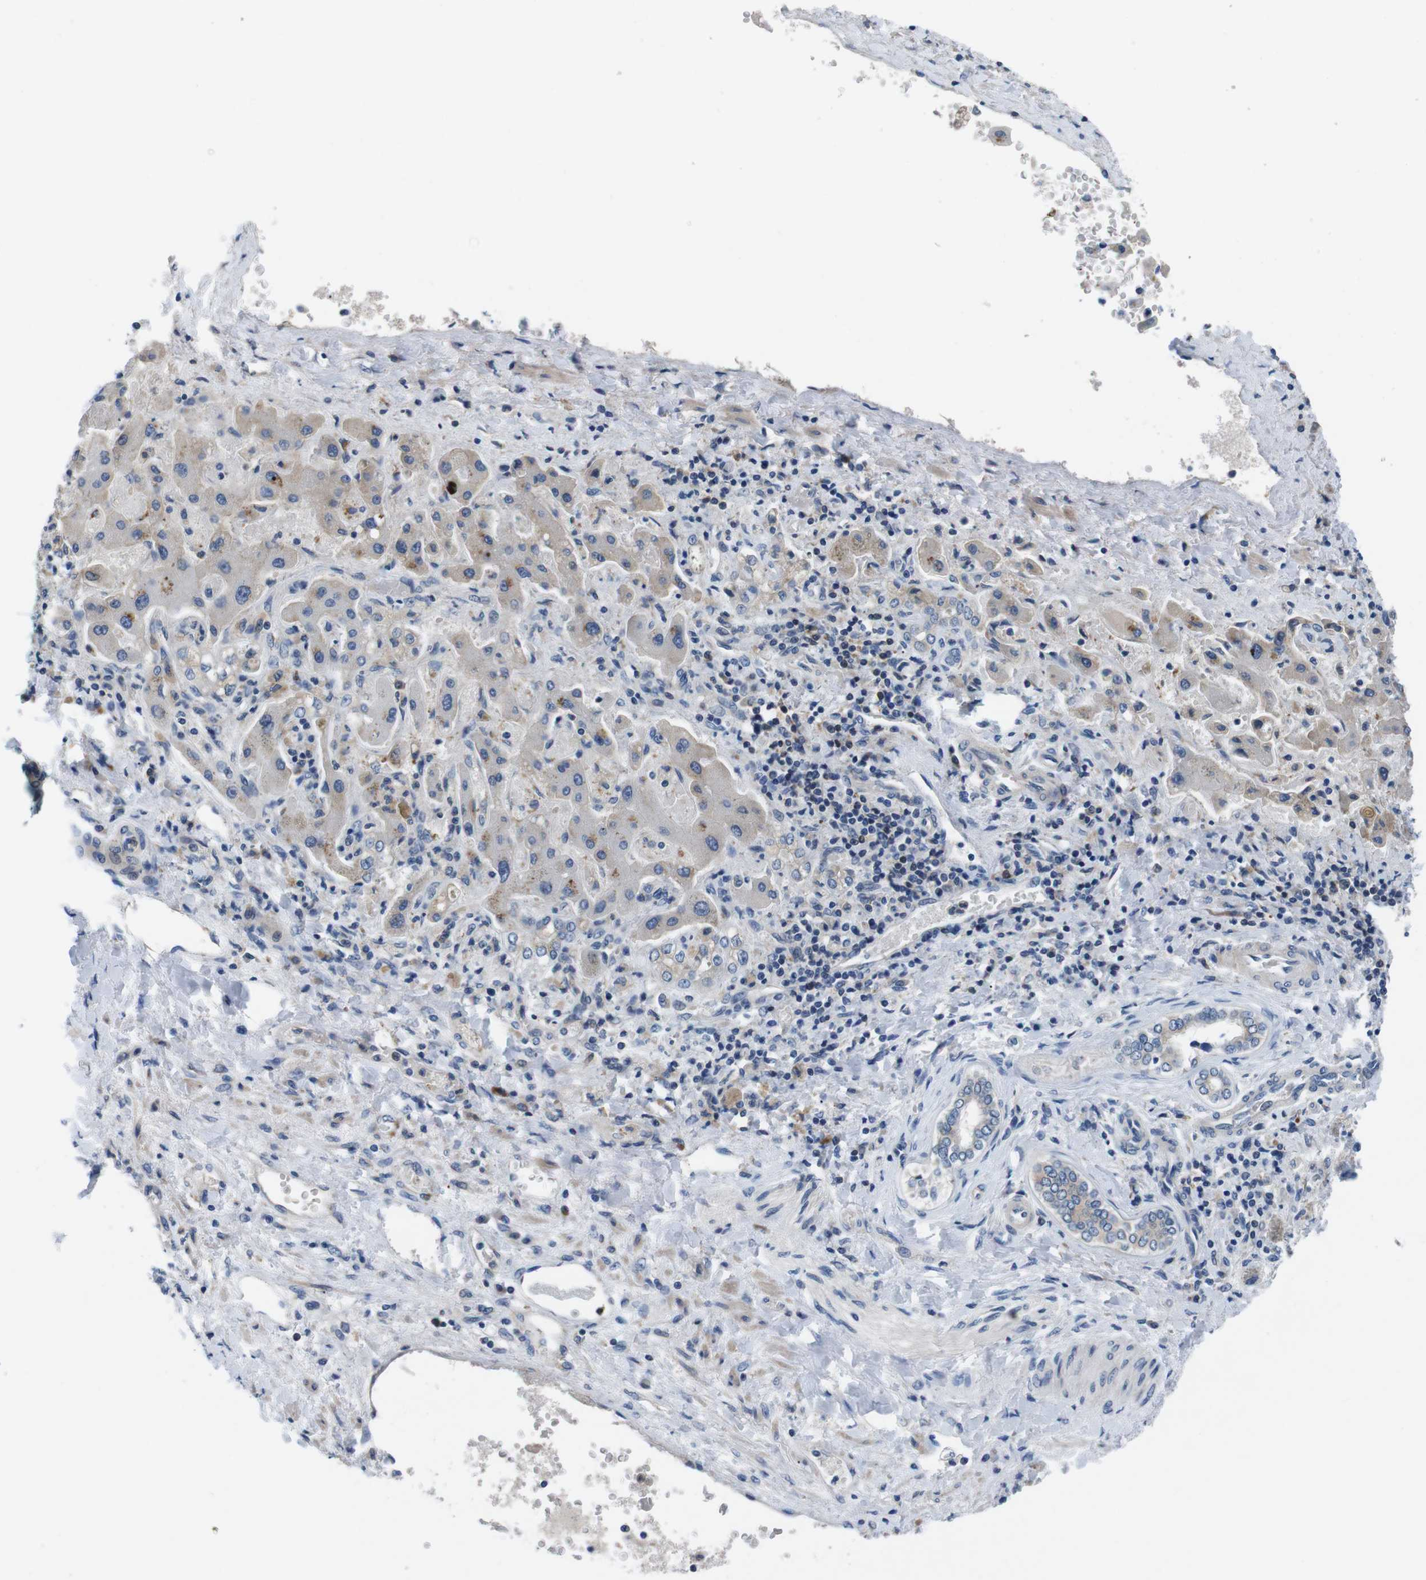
{"staining": {"intensity": "weak", "quantity": "25%-75%", "location": "cytoplasmic/membranous"}, "tissue": "liver cancer", "cell_type": "Tumor cells", "image_type": "cancer", "snomed": [{"axis": "morphology", "description": "Cholangiocarcinoma"}, {"axis": "topography", "description": "Liver"}], "caption": "Approximately 25%-75% of tumor cells in liver cancer (cholangiocarcinoma) exhibit weak cytoplasmic/membranous protein expression as visualized by brown immunohistochemical staining.", "gene": "JAK1", "patient": {"sex": "male", "age": 50}}